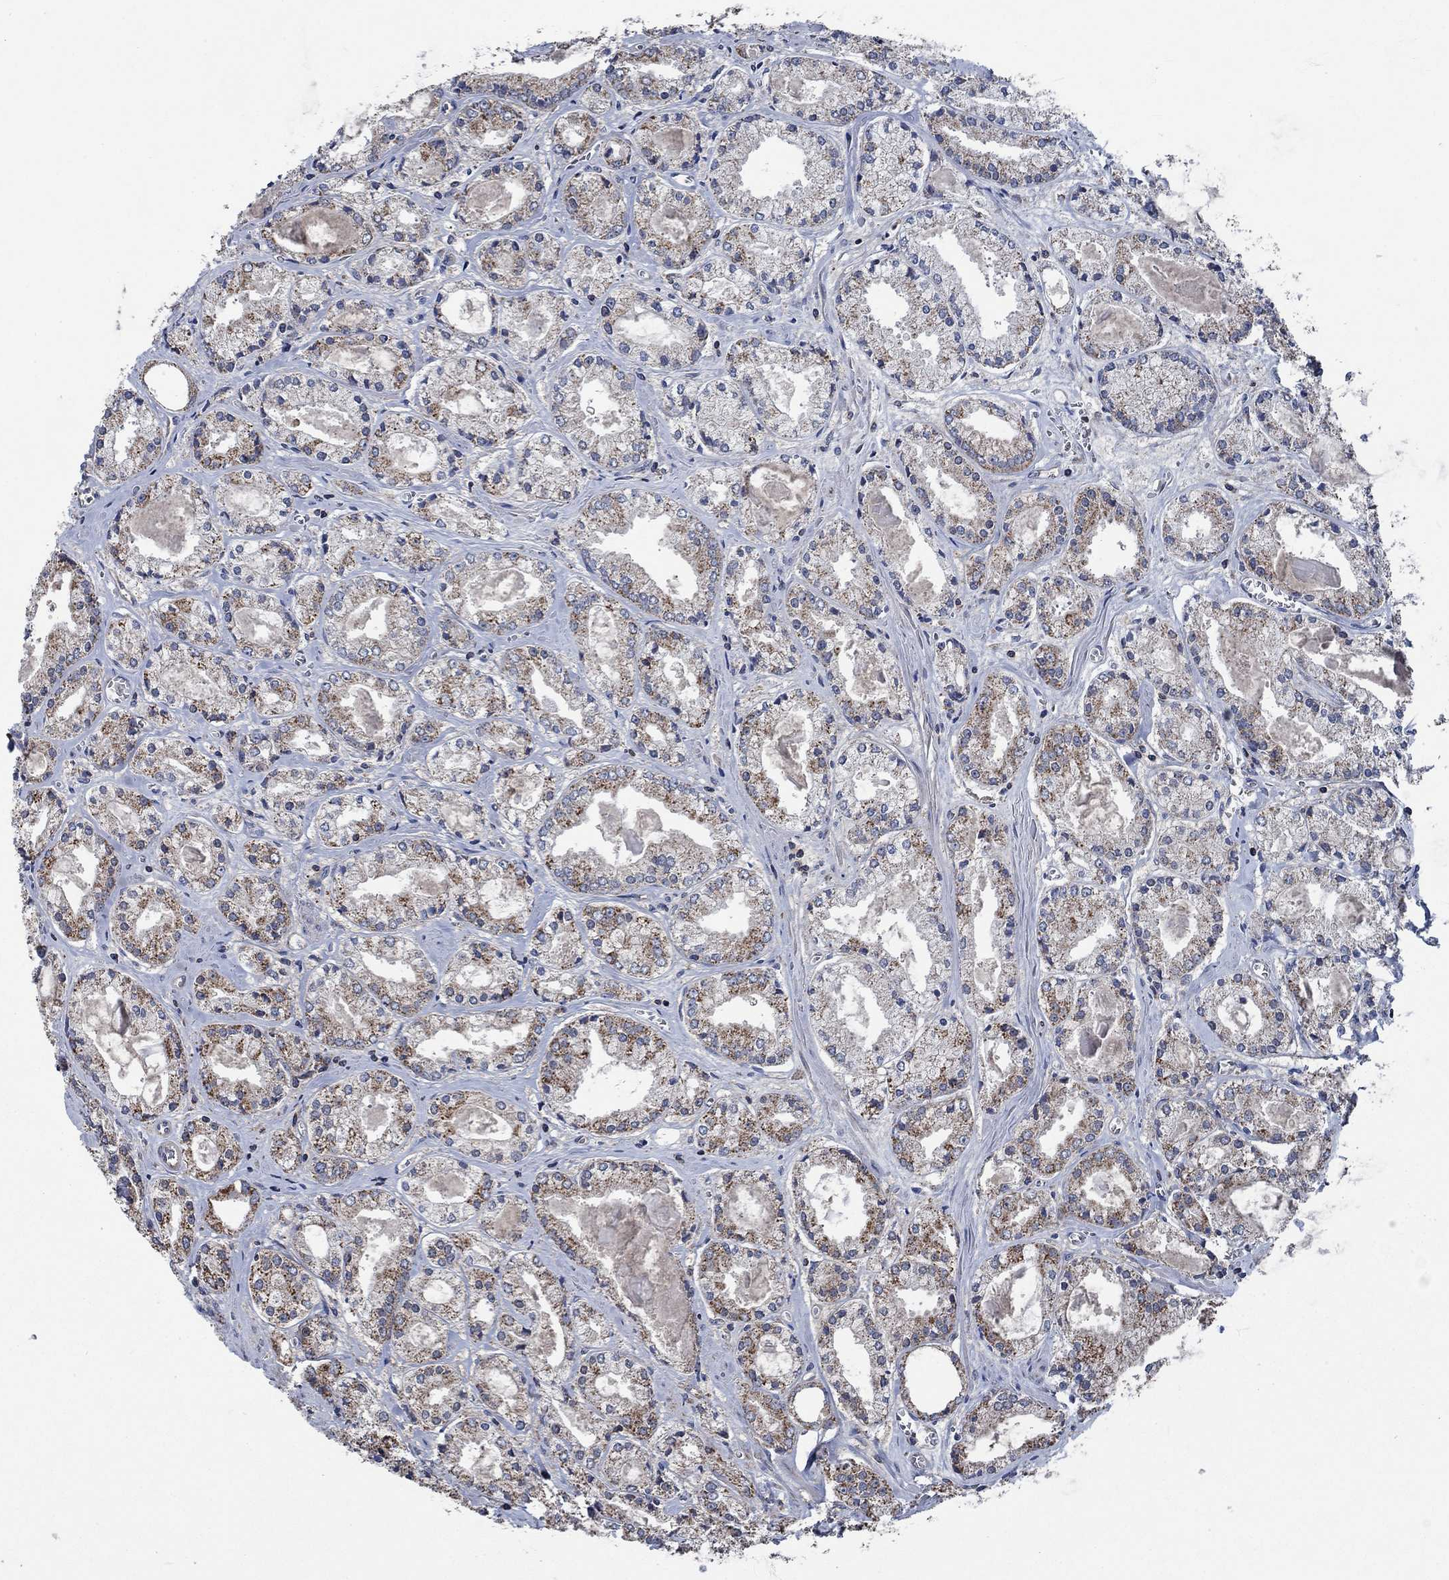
{"staining": {"intensity": "moderate", "quantity": "25%-75%", "location": "cytoplasmic/membranous"}, "tissue": "prostate cancer", "cell_type": "Tumor cells", "image_type": "cancer", "snomed": [{"axis": "morphology", "description": "Adenocarcinoma, NOS"}, {"axis": "topography", "description": "Prostate"}], "caption": "Prostate cancer (adenocarcinoma) stained with a protein marker displays moderate staining in tumor cells.", "gene": "STXBP6", "patient": {"sex": "male", "age": 72}}